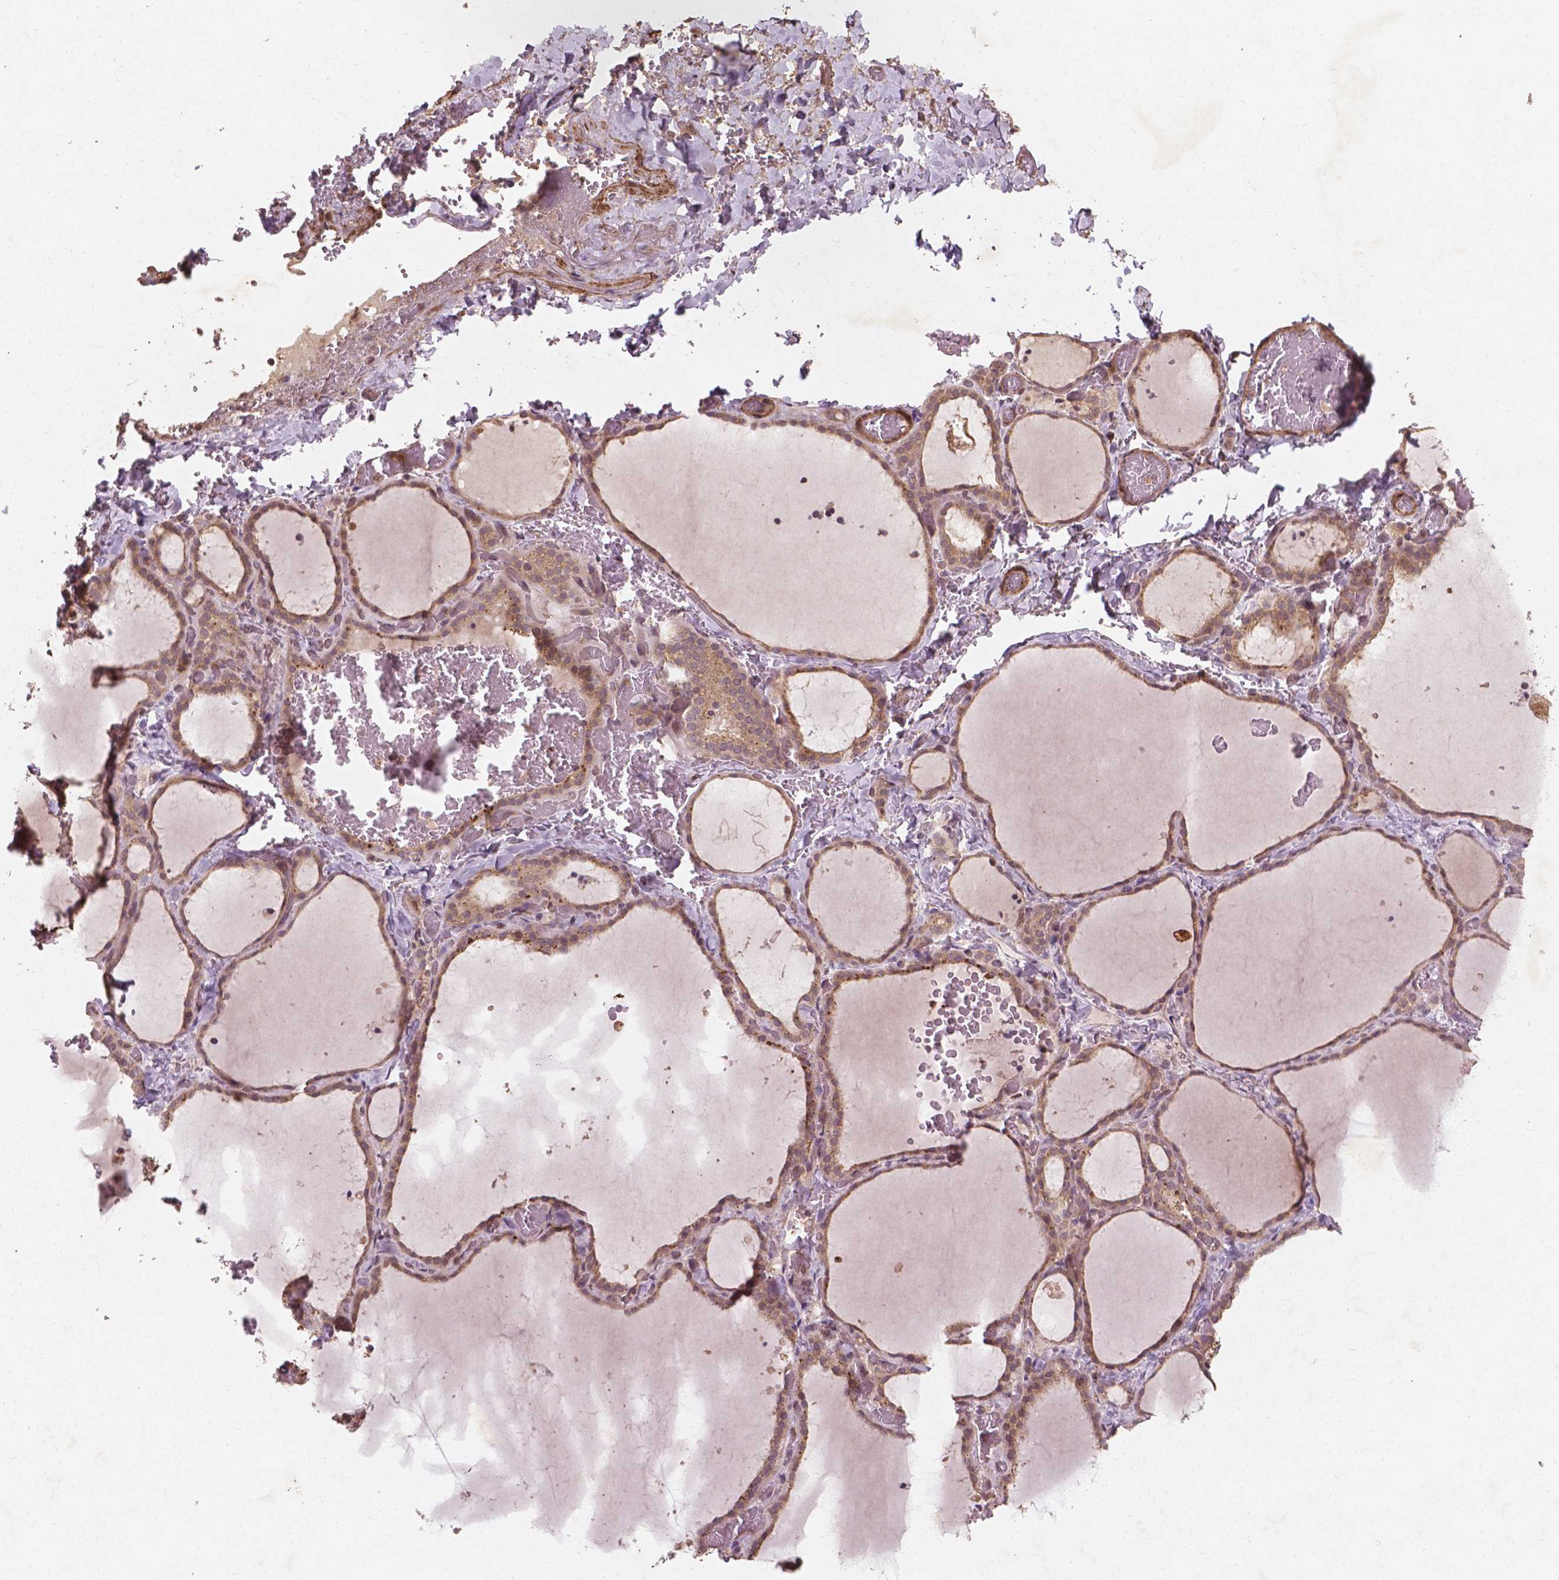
{"staining": {"intensity": "weak", "quantity": ">75%", "location": "cytoplasmic/membranous"}, "tissue": "thyroid gland", "cell_type": "Glandular cells", "image_type": "normal", "snomed": [{"axis": "morphology", "description": "Normal tissue, NOS"}, {"axis": "topography", "description": "Thyroid gland"}], "caption": "Thyroid gland stained for a protein (brown) reveals weak cytoplasmic/membranous positive staining in about >75% of glandular cells.", "gene": "CYFIP1", "patient": {"sex": "female", "age": 22}}